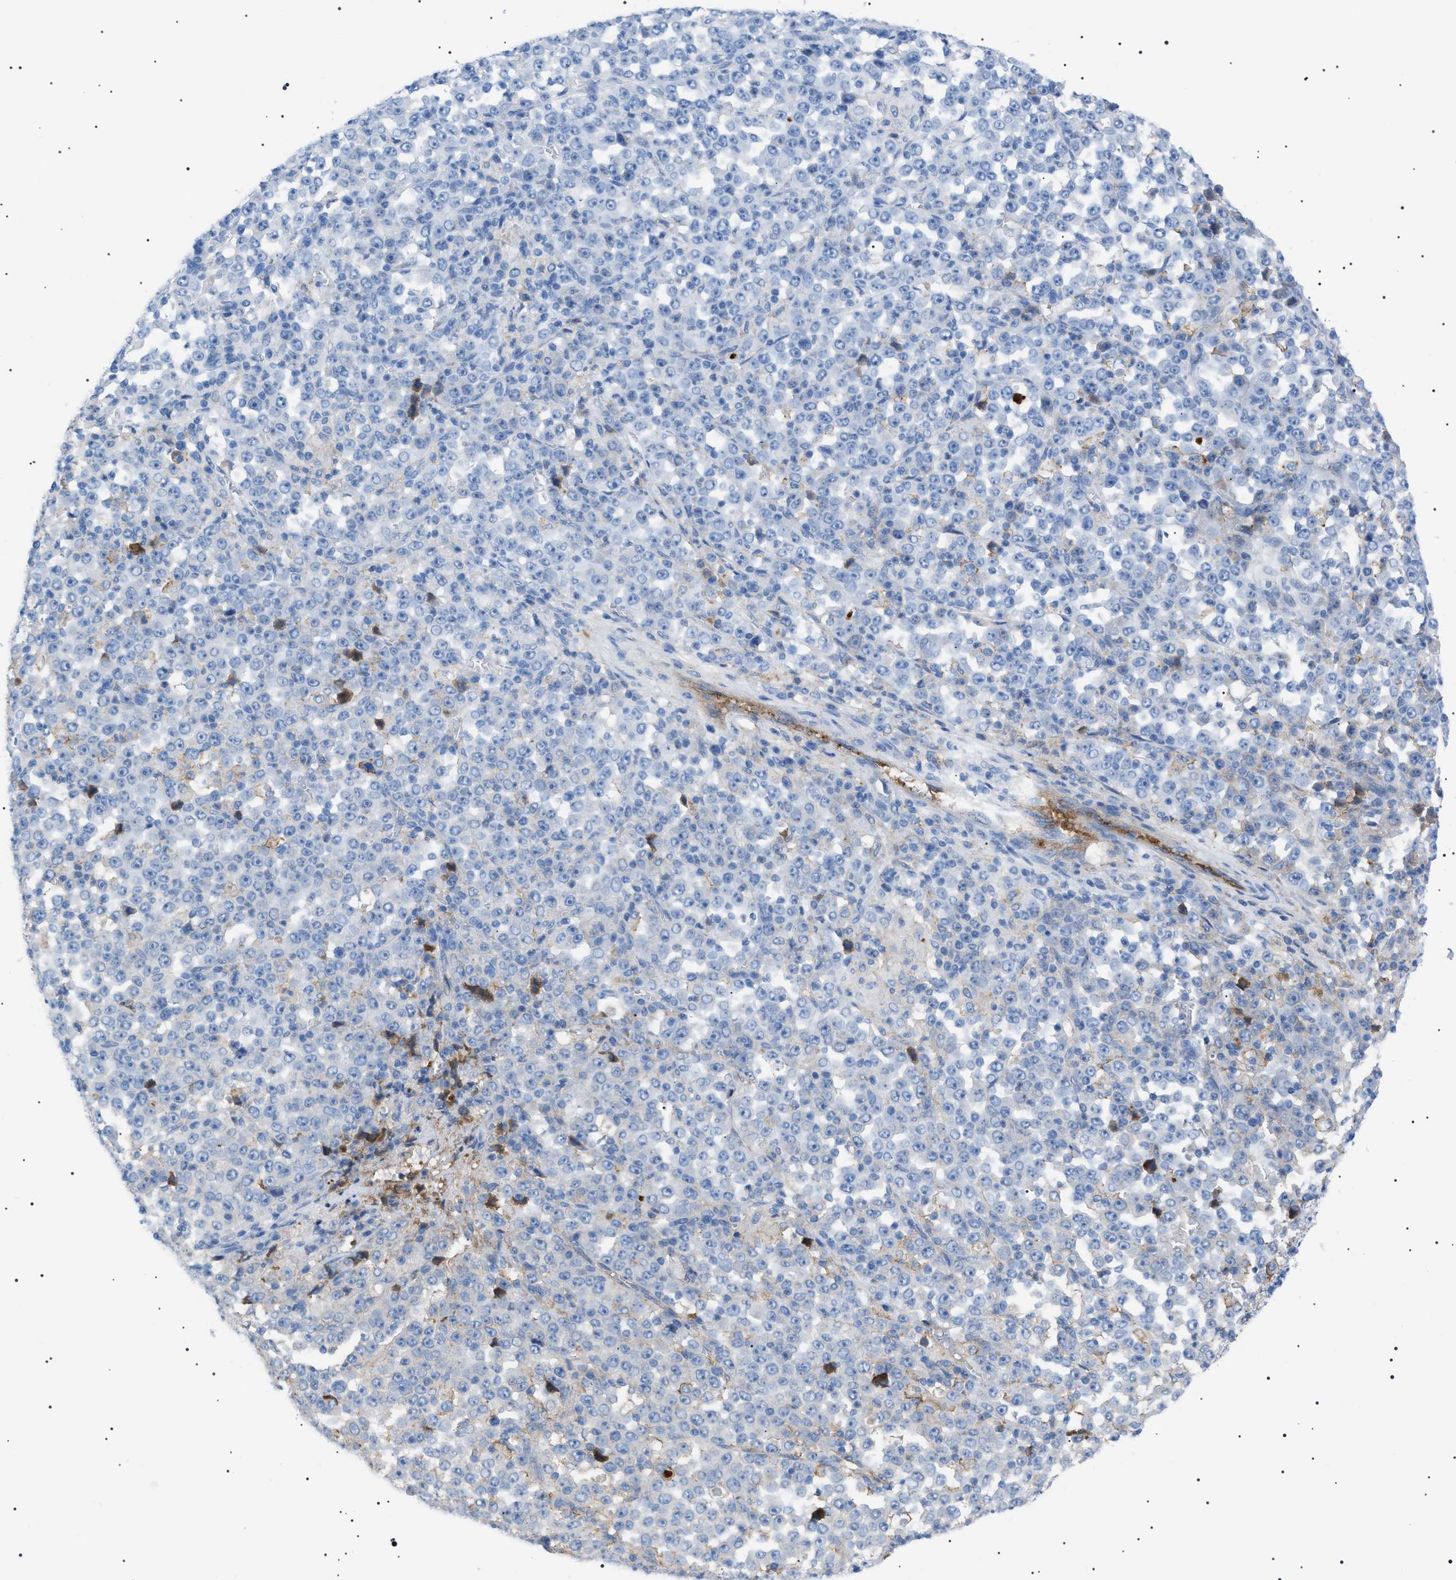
{"staining": {"intensity": "negative", "quantity": "none", "location": "none"}, "tissue": "stomach cancer", "cell_type": "Tumor cells", "image_type": "cancer", "snomed": [{"axis": "morphology", "description": "Normal tissue, NOS"}, {"axis": "morphology", "description": "Adenocarcinoma, NOS"}, {"axis": "topography", "description": "Stomach, upper"}, {"axis": "topography", "description": "Stomach"}], "caption": "High magnification brightfield microscopy of stomach cancer (adenocarcinoma) stained with DAB (3,3'-diaminobenzidine) (brown) and counterstained with hematoxylin (blue): tumor cells show no significant positivity.", "gene": "LPA", "patient": {"sex": "male", "age": 59}}